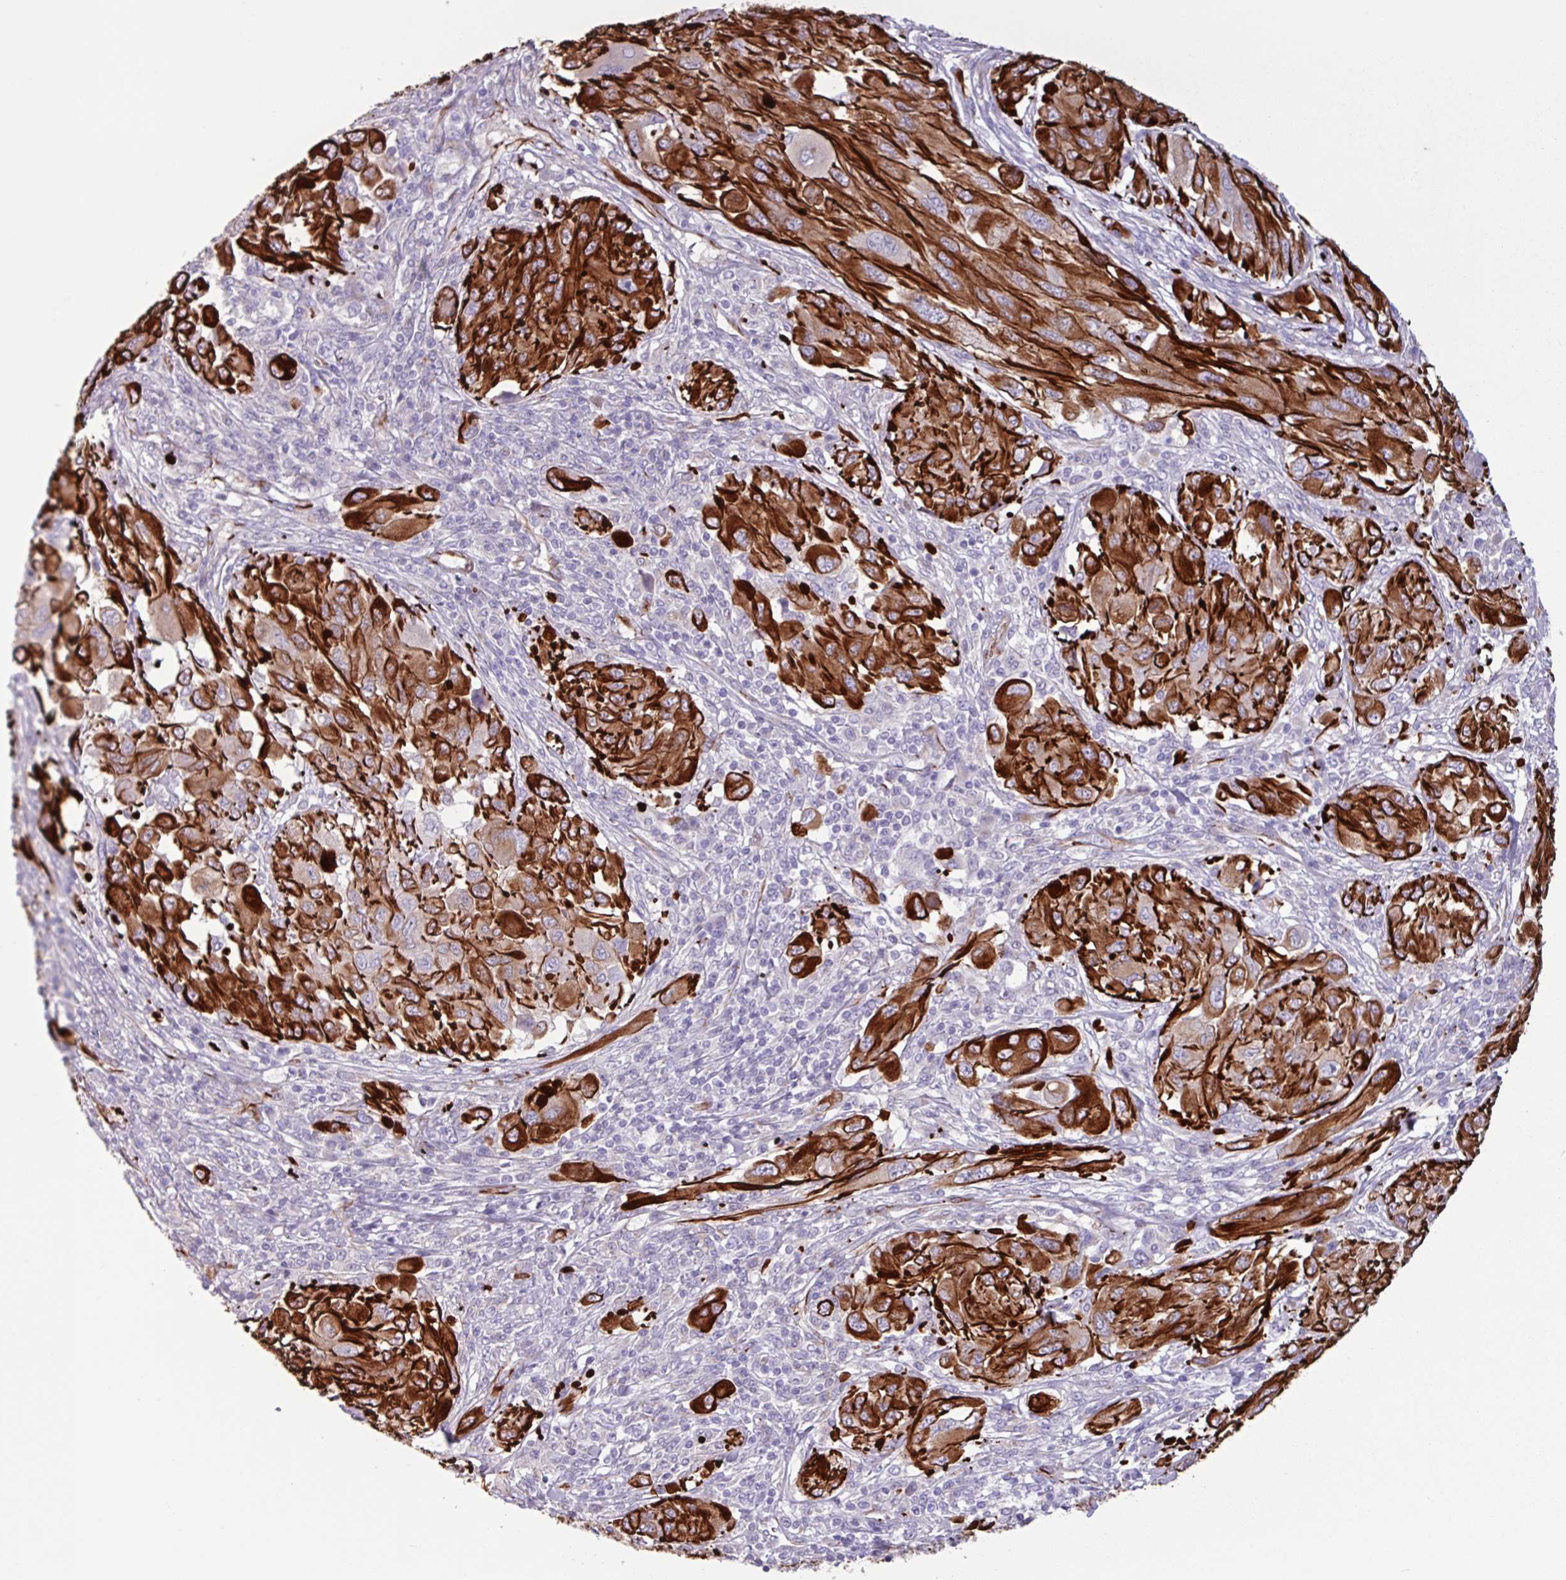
{"staining": {"intensity": "strong", "quantity": ">75%", "location": "cytoplasmic/membranous"}, "tissue": "melanoma", "cell_type": "Tumor cells", "image_type": "cancer", "snomed": [{"axis": "morphology", "description": "Malignant melanoma, NOS"}, {"axis": "topography", "description": "Skin"}], "caption": "Human melanoma stained with a brown dye displays strong cytoplasmic/membranous positive staining in approximately >75% of tumor cells.", "gene": "BTD", "patient": {"sex": "female", "age": 91}}